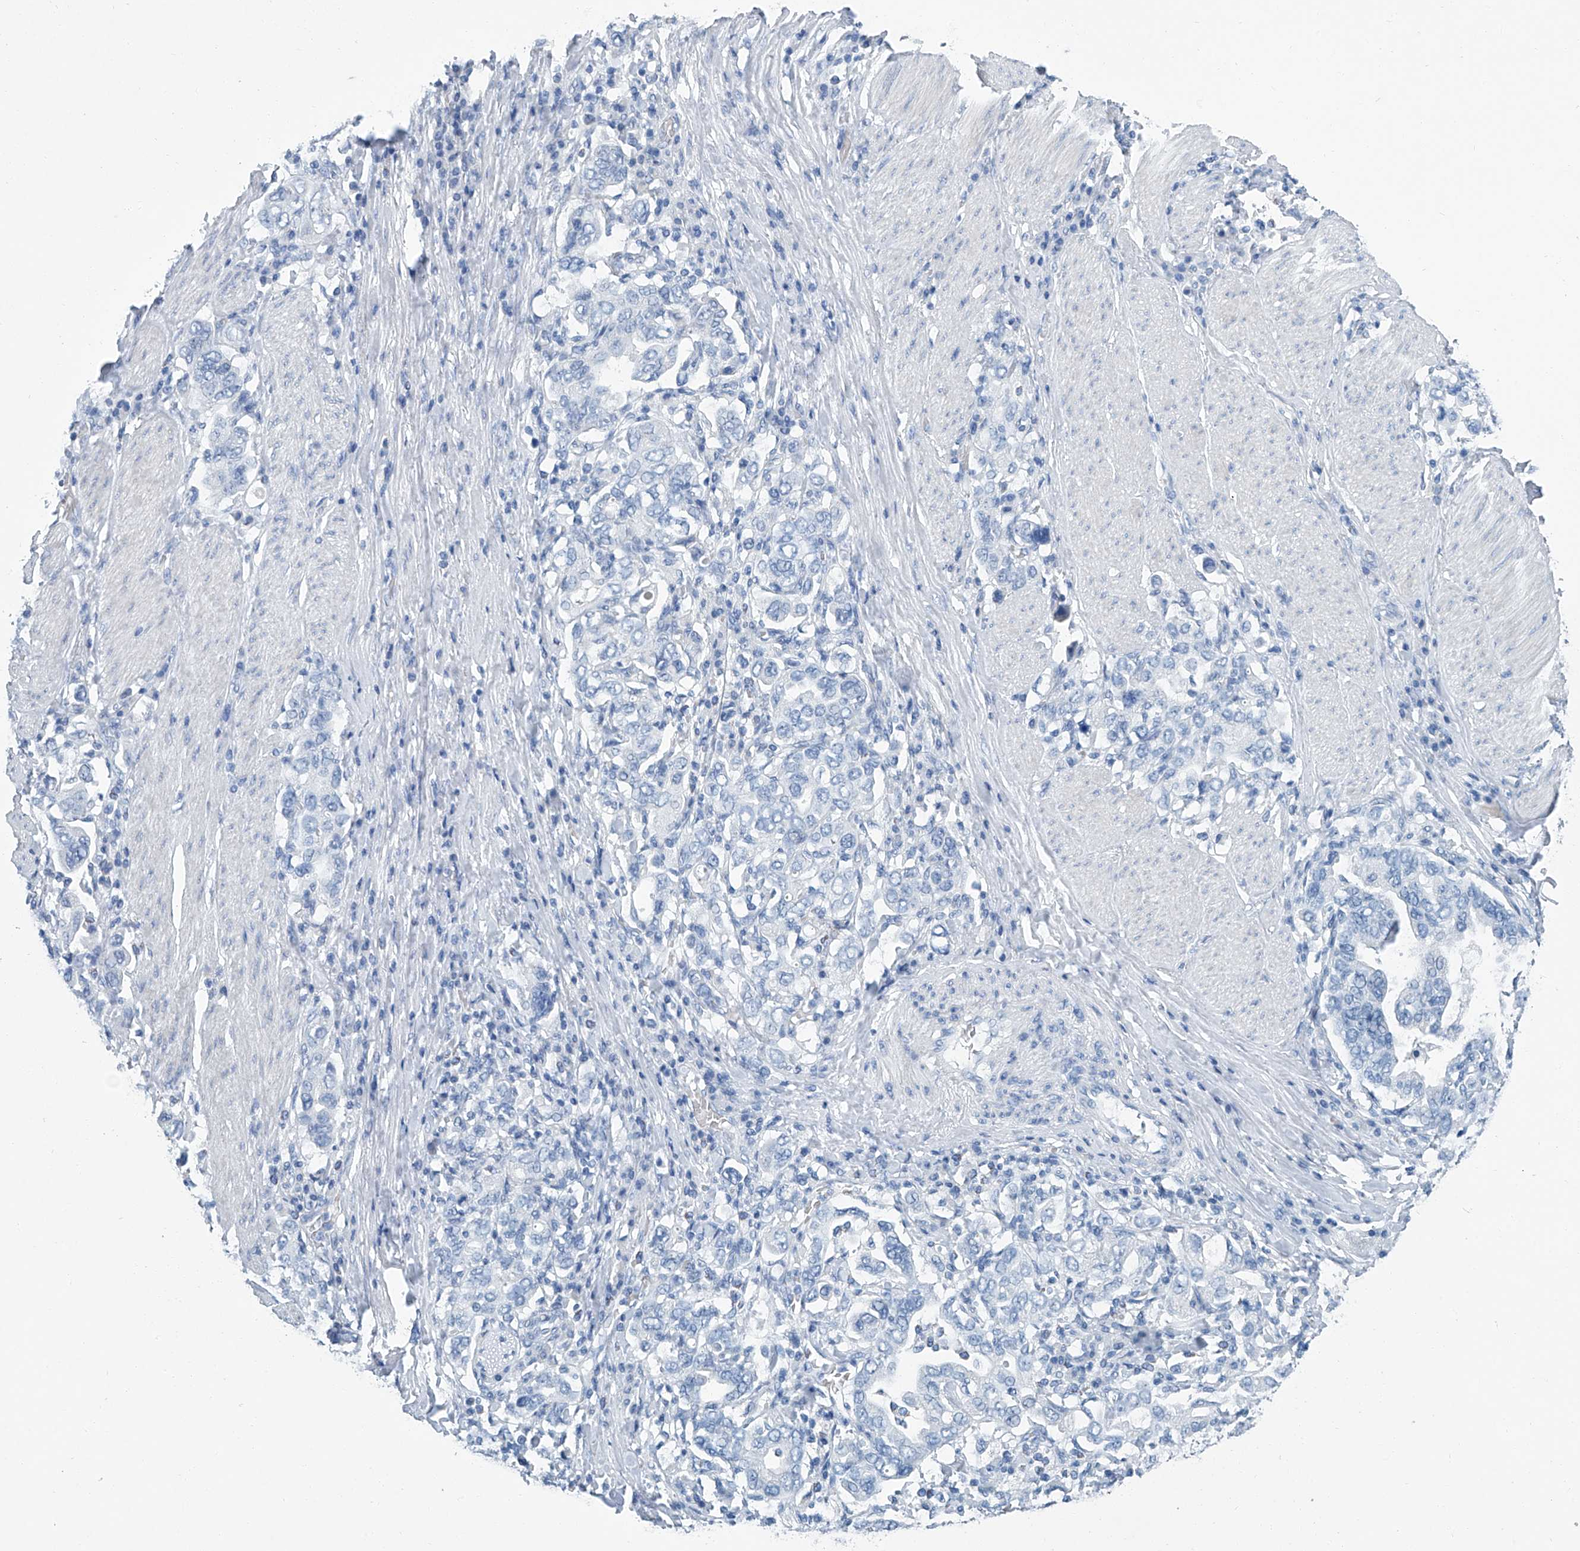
{"staining": {"intensity": "negative", "quantity": "none", "location": "none"}, "tissue": "stomach cancer", "cell_type": "Tumor cells", "image_type": "cancer", "snomed": [{"axis": "morphology", "description": "Adenocarcinoma, NOS"}, {"axis": "topography", "description": "Stomach, upper"}], "caption": "Immunohistochemistry photomicrograph of adenocarcinoma (stomach) stained for a protein (brown), which shows no staining in tumor cells.", "gene": "CYP2A7", "patient": {"sex": "male", "age": 62}}